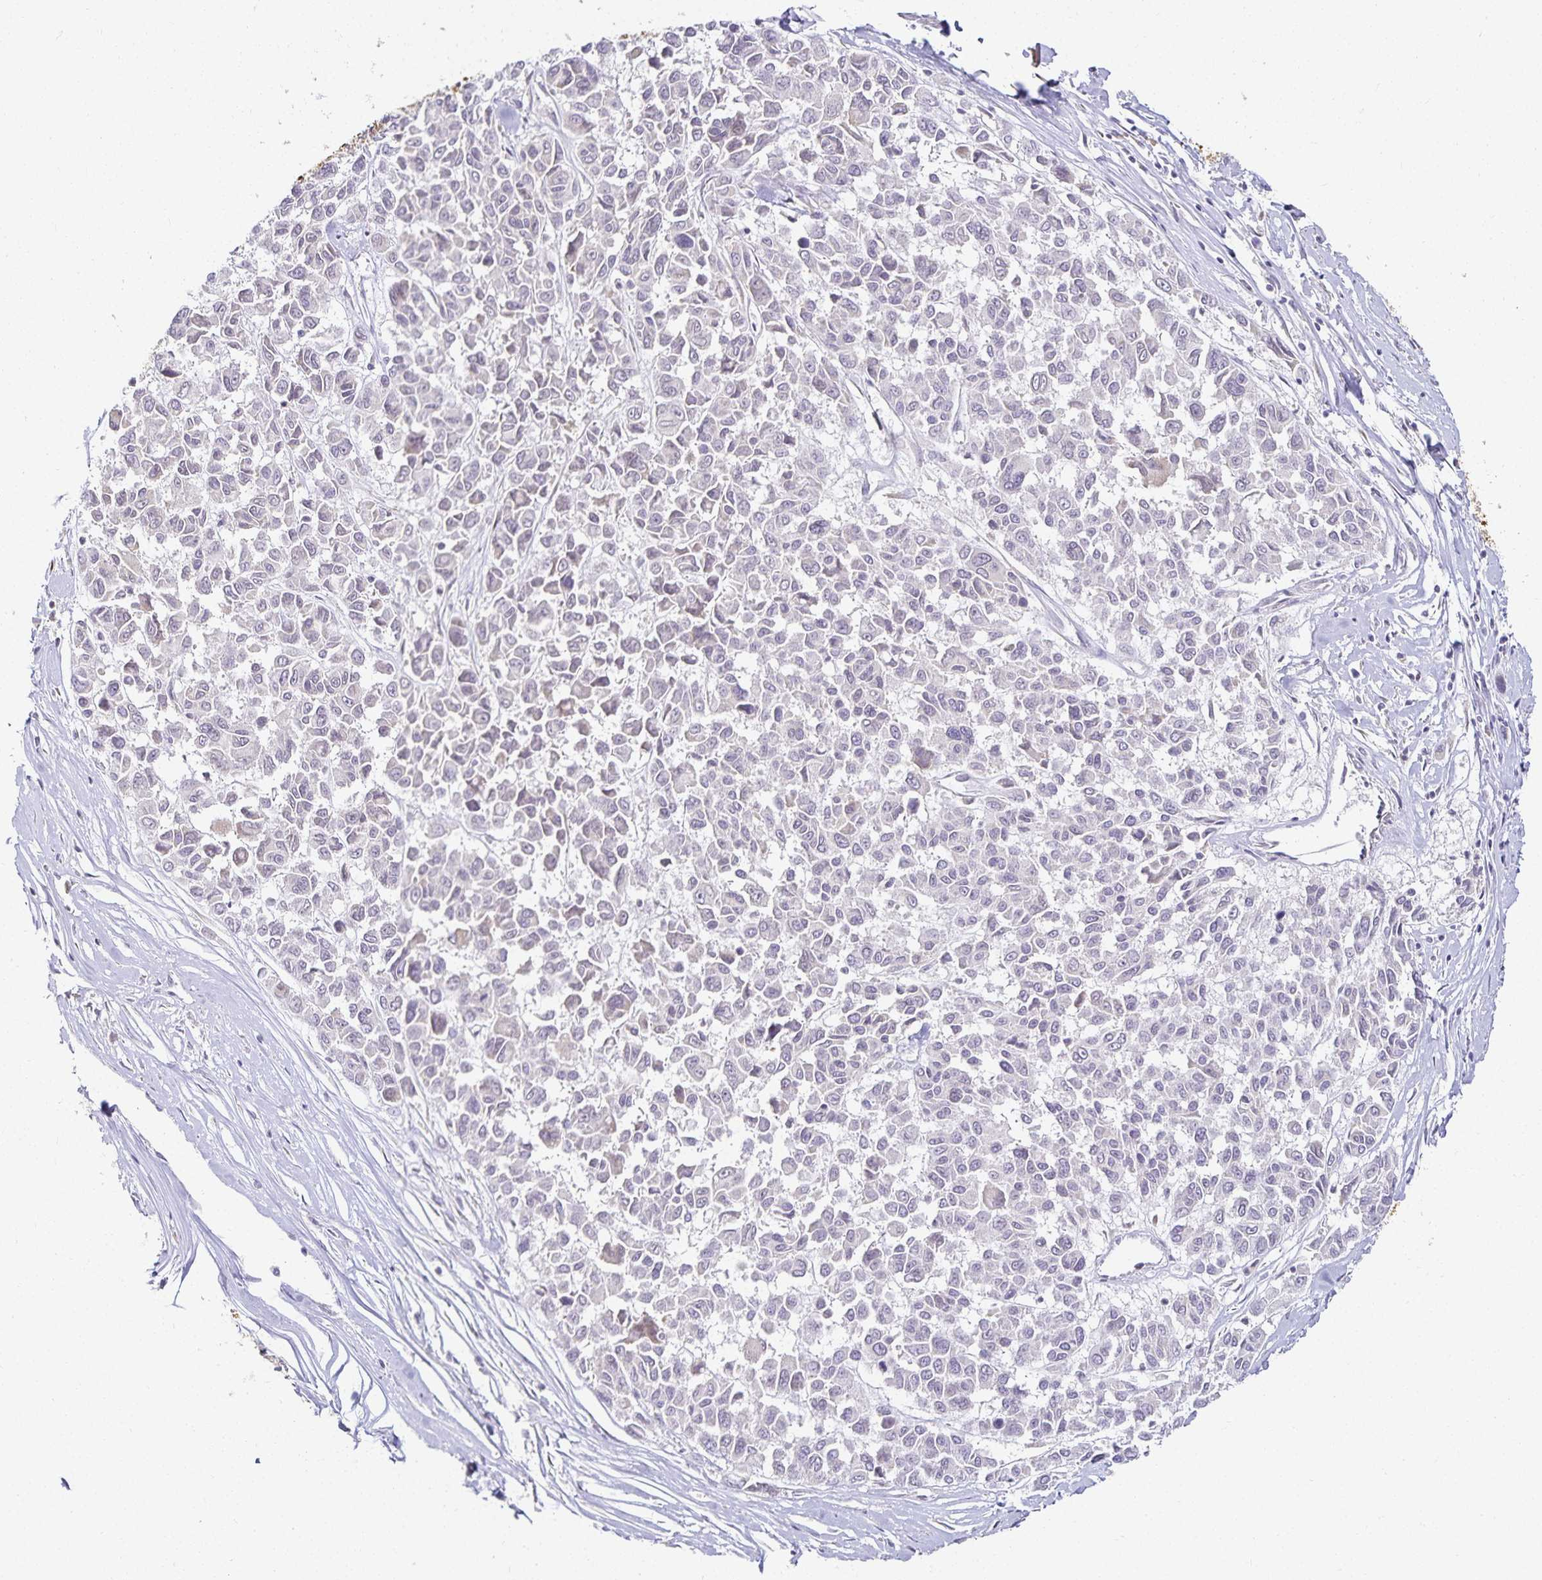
{"staining": {"intensity": "negative", "quantity": "none", "location": "none"}, "tissue": "melanoma", "cell_type": "Tumor cells", "image_type": "cancer", "snomed": [{"axis": "morphology", "description": "Malignant melanoma, NOS"}, {"axis": "topography", "description": "Skin"}], "caption": "Immunohistochemical staining of malignant melanoma displays no significant positivity in tumor cells. (DAB immunohistochemistry (IHC) visualized using brightfield microscopy, high magnification).", "gene": "GP2", "patient": {"sex": "female", "age": 66}}